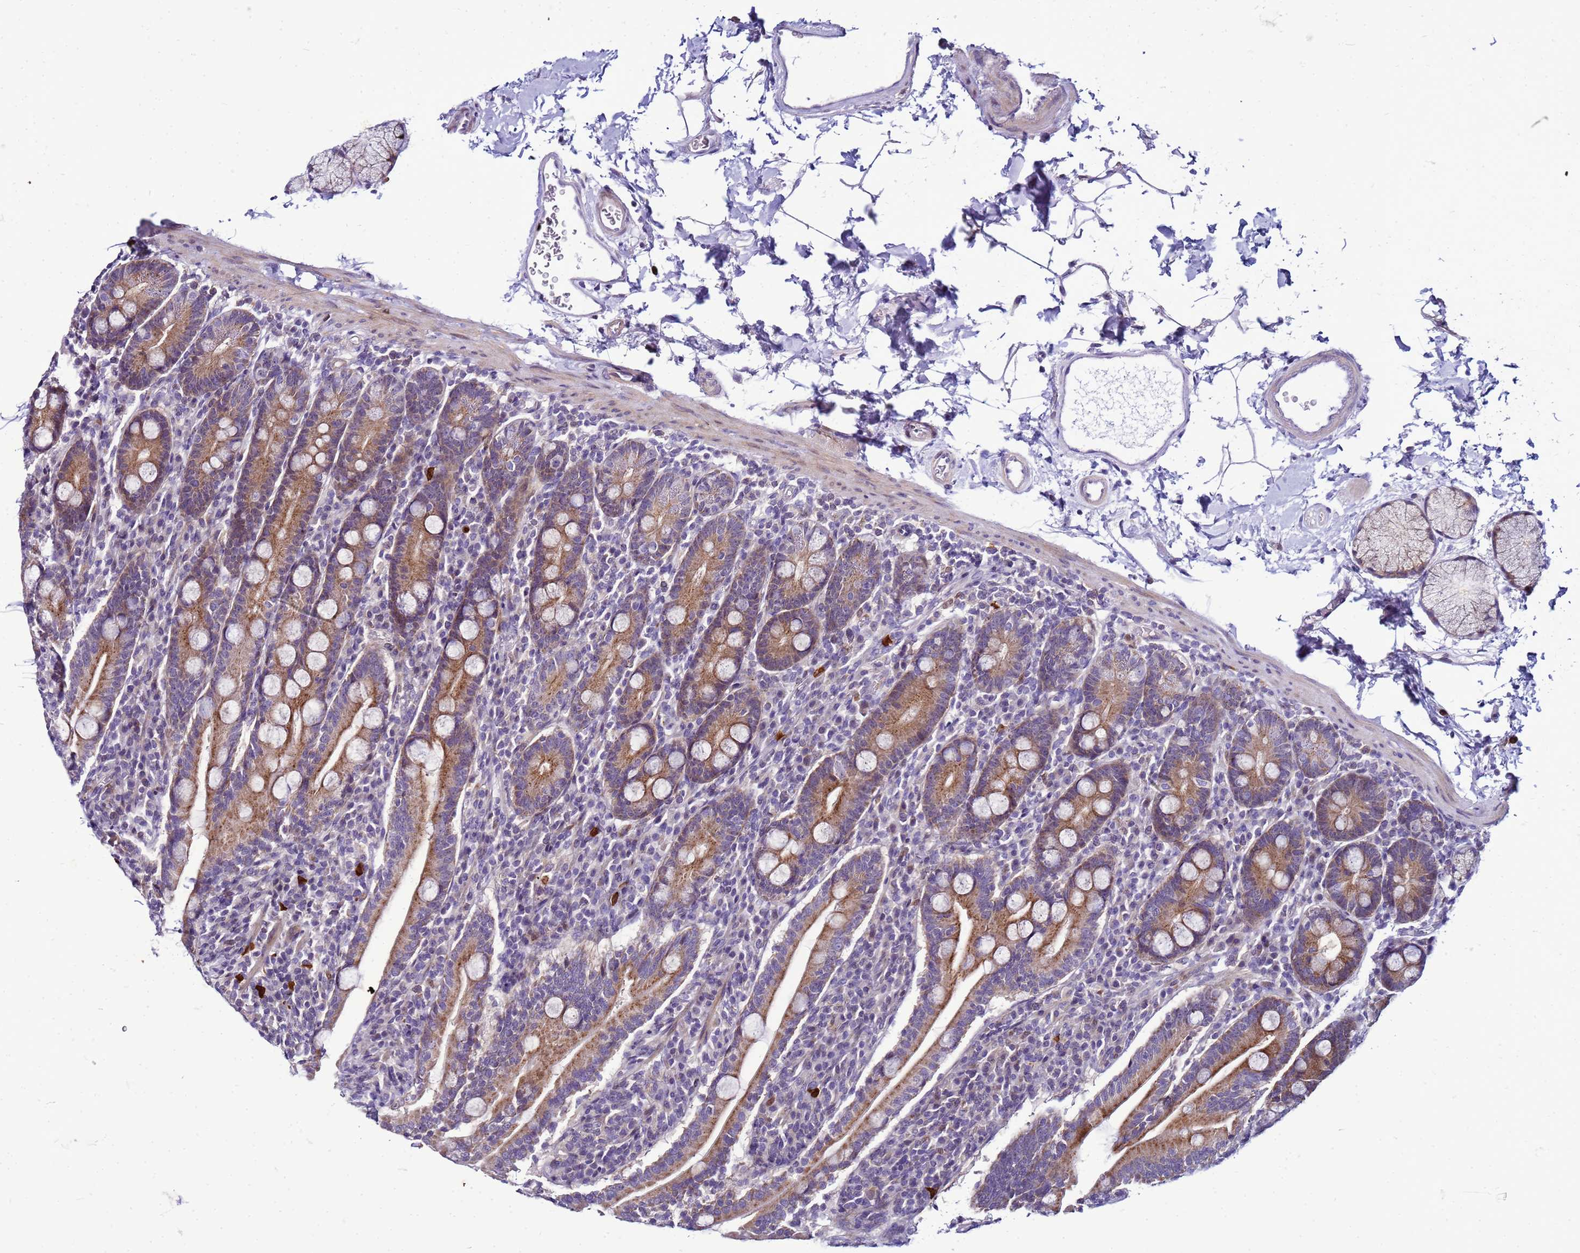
{"staining": {"intensity": "moderate", "quantity": ">75%", "location": "cytoplasmic/membranous"}, "tissue": "duodenum", "cell_type": "Glandular cells", "image_type": "normal", "snomed": [{"axis": "morphology", "description": "Normal tissue, NOS"}, {"axis": "topography", "description": "Duodenum"}], "caption": "IHC staining of benign duodenum, which displays medium levels of moderate cytoplasmic/membranous staining in approximately >75% of glandular cells indicating moderate cytoplasmic/membranous protein staining. The staining was performed using DAB (brown) for protein detection and nuclei were counterstained in hematoxylin (blue).", "gene": "VPS4B", "patient": {"sex": "male", "age": 35}}